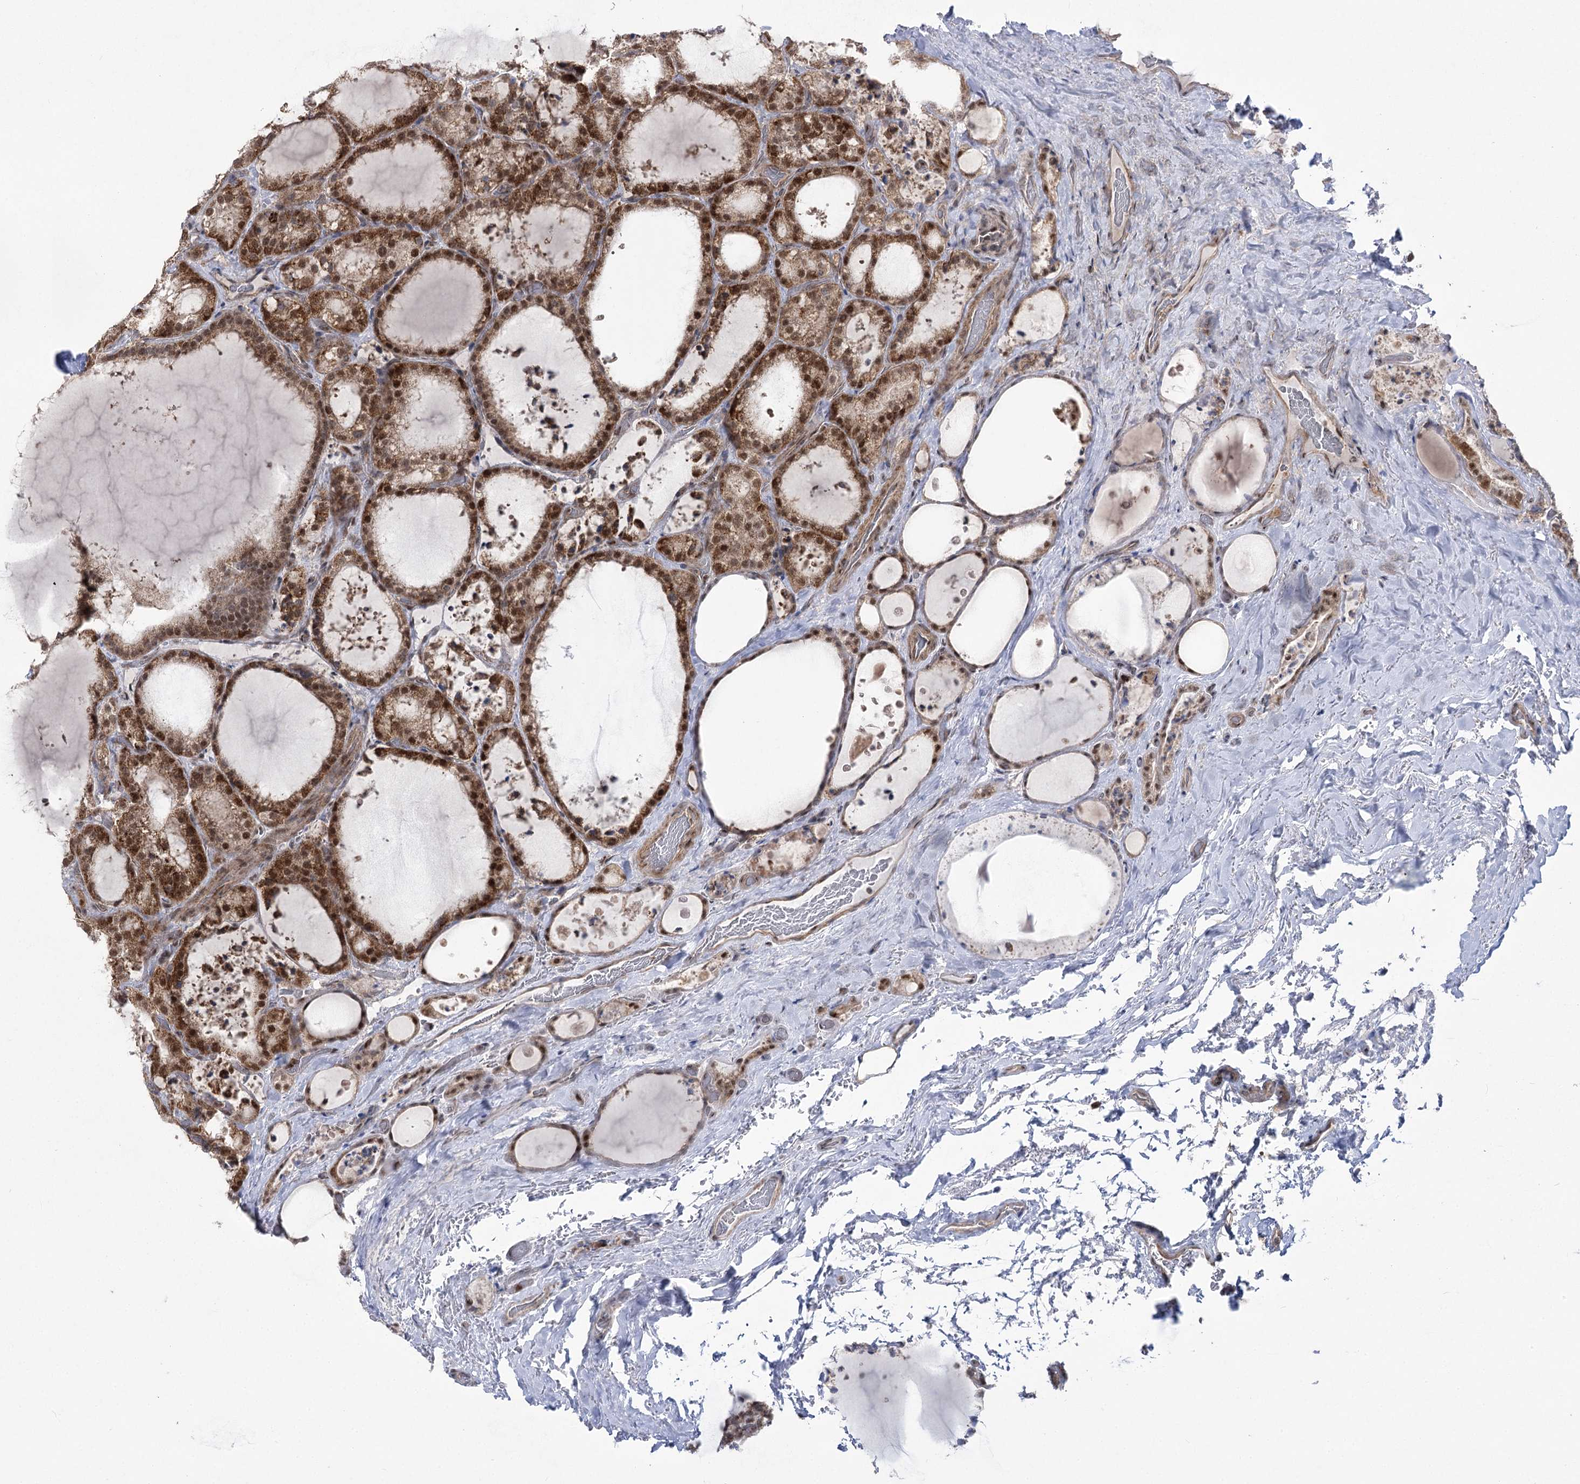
{"staining": {"intensity": "strong", "quantity": ">75%", "location": "cytoplasmic/membranous,nuclear"}, "tissue": "thyroid cancer", "cell_type": "Tumor cells", "image_type": "cancer", "snomed": [{"axis": "morphology", "description": "Papillary adenocarcinoma, NOS"}, {"axis": "topography", "description": "Thyroid gland"}], "caption": "This is a micrograph of IHC staining of thyroid cancer (papillary adenocarcinoma), which shows strong staining in the cytoplasmic/membranous and nuclear of tumor cells.", "gene": "SLC4A1AP", "patient": {"sex": "male", "age": 77}}